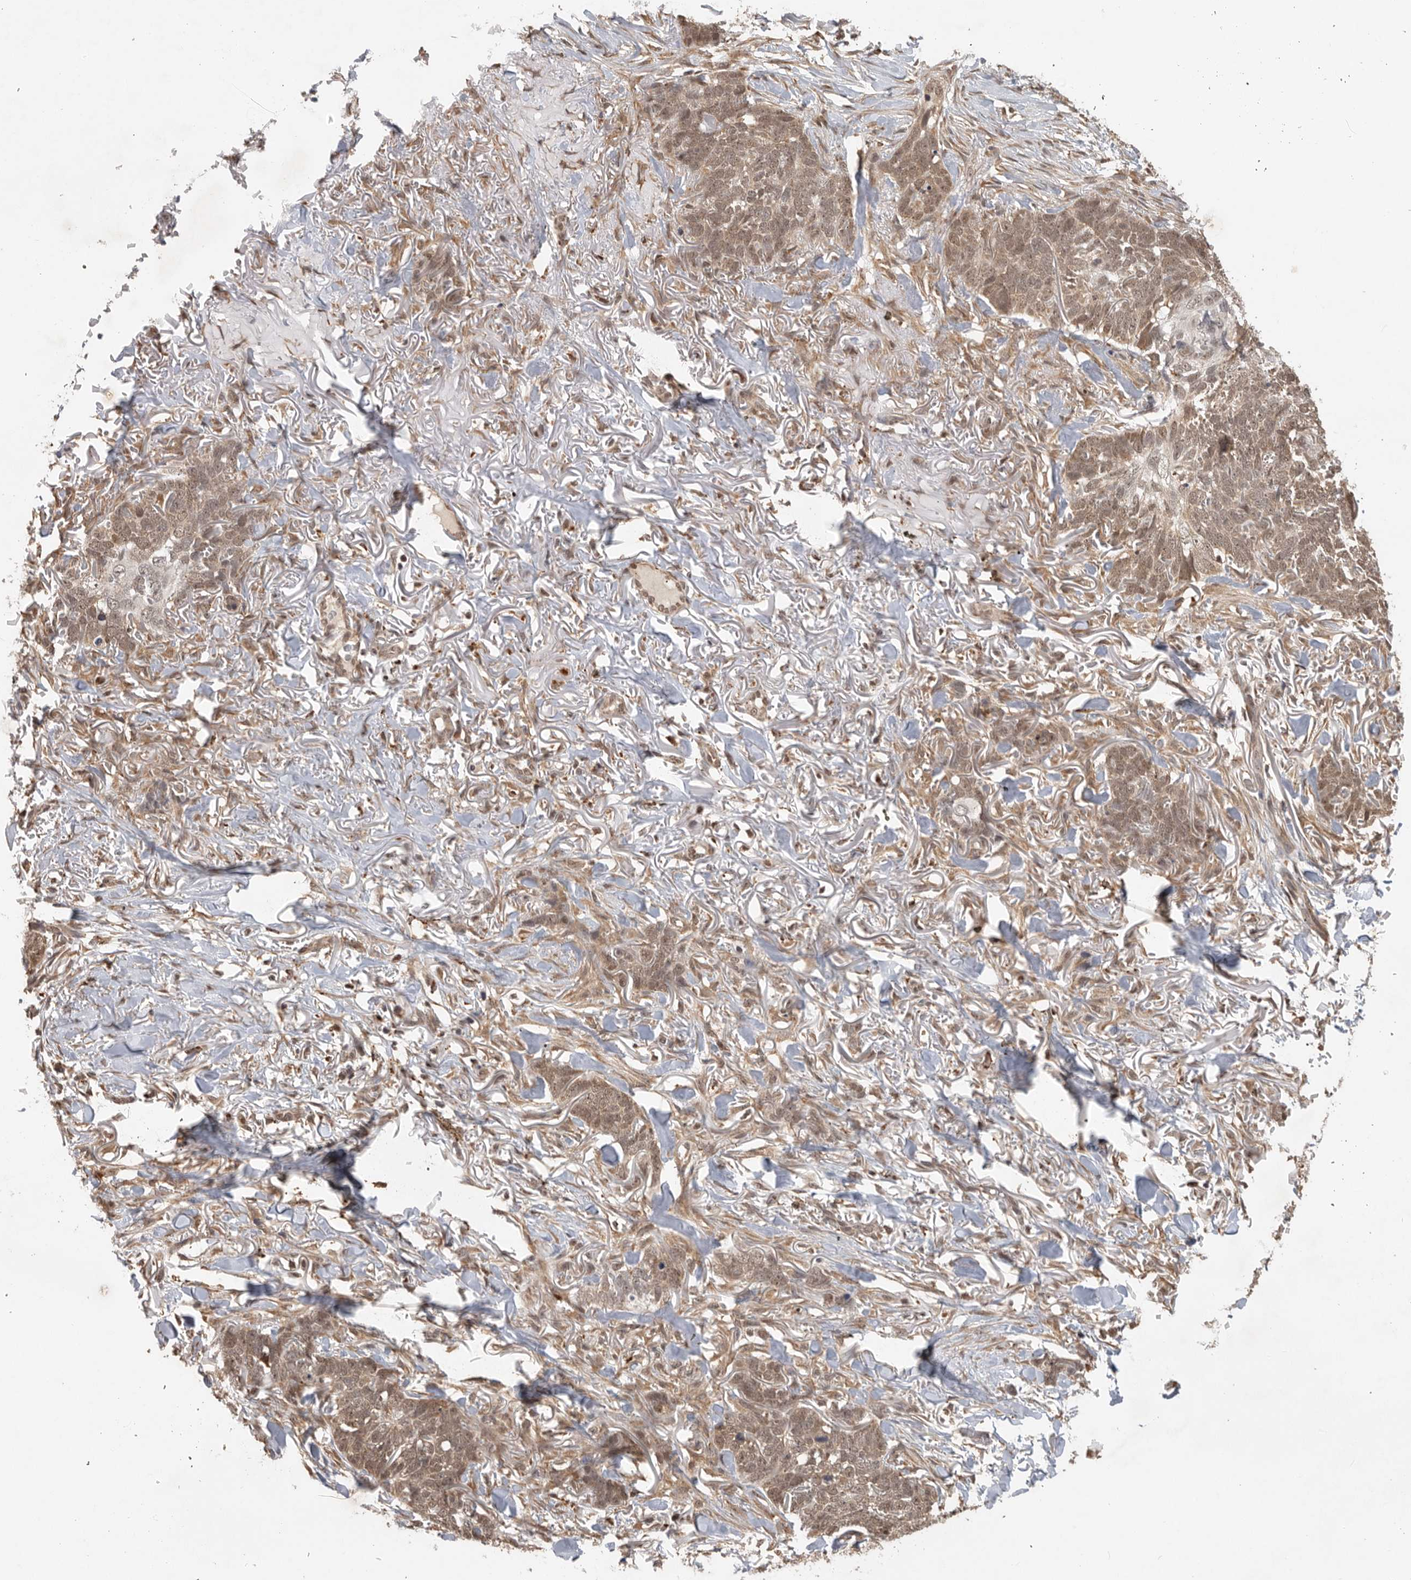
{"staining": {"intensity": "weak", "quantity": ">75%", "location": "cytoplasmic/membranous,nuclear"}, "tissue": "skin cancer", "cell_type": "Tumor cells", "image_type": "cancer", "snomed": [{"axis": "morphology", "description": "Normal tissue, NOS"}, {"axis": "morphology", "description": "Basal cell carcinoma"}, {"axis": "topography", "description": "Skin"}], "caption": "Immunohistochemical staining of basal cell carcinoma (skin) displays low levels of weak cytoplasmic/membranous and nuclear expression in approximately >75% of tumor cells. (DAB (3,3'-diaminobenzidine) = brown stain, brightfield microscopy at high magnification).", "gene": "ZNF83", "patient": {"sex": "male", "age": 77}}